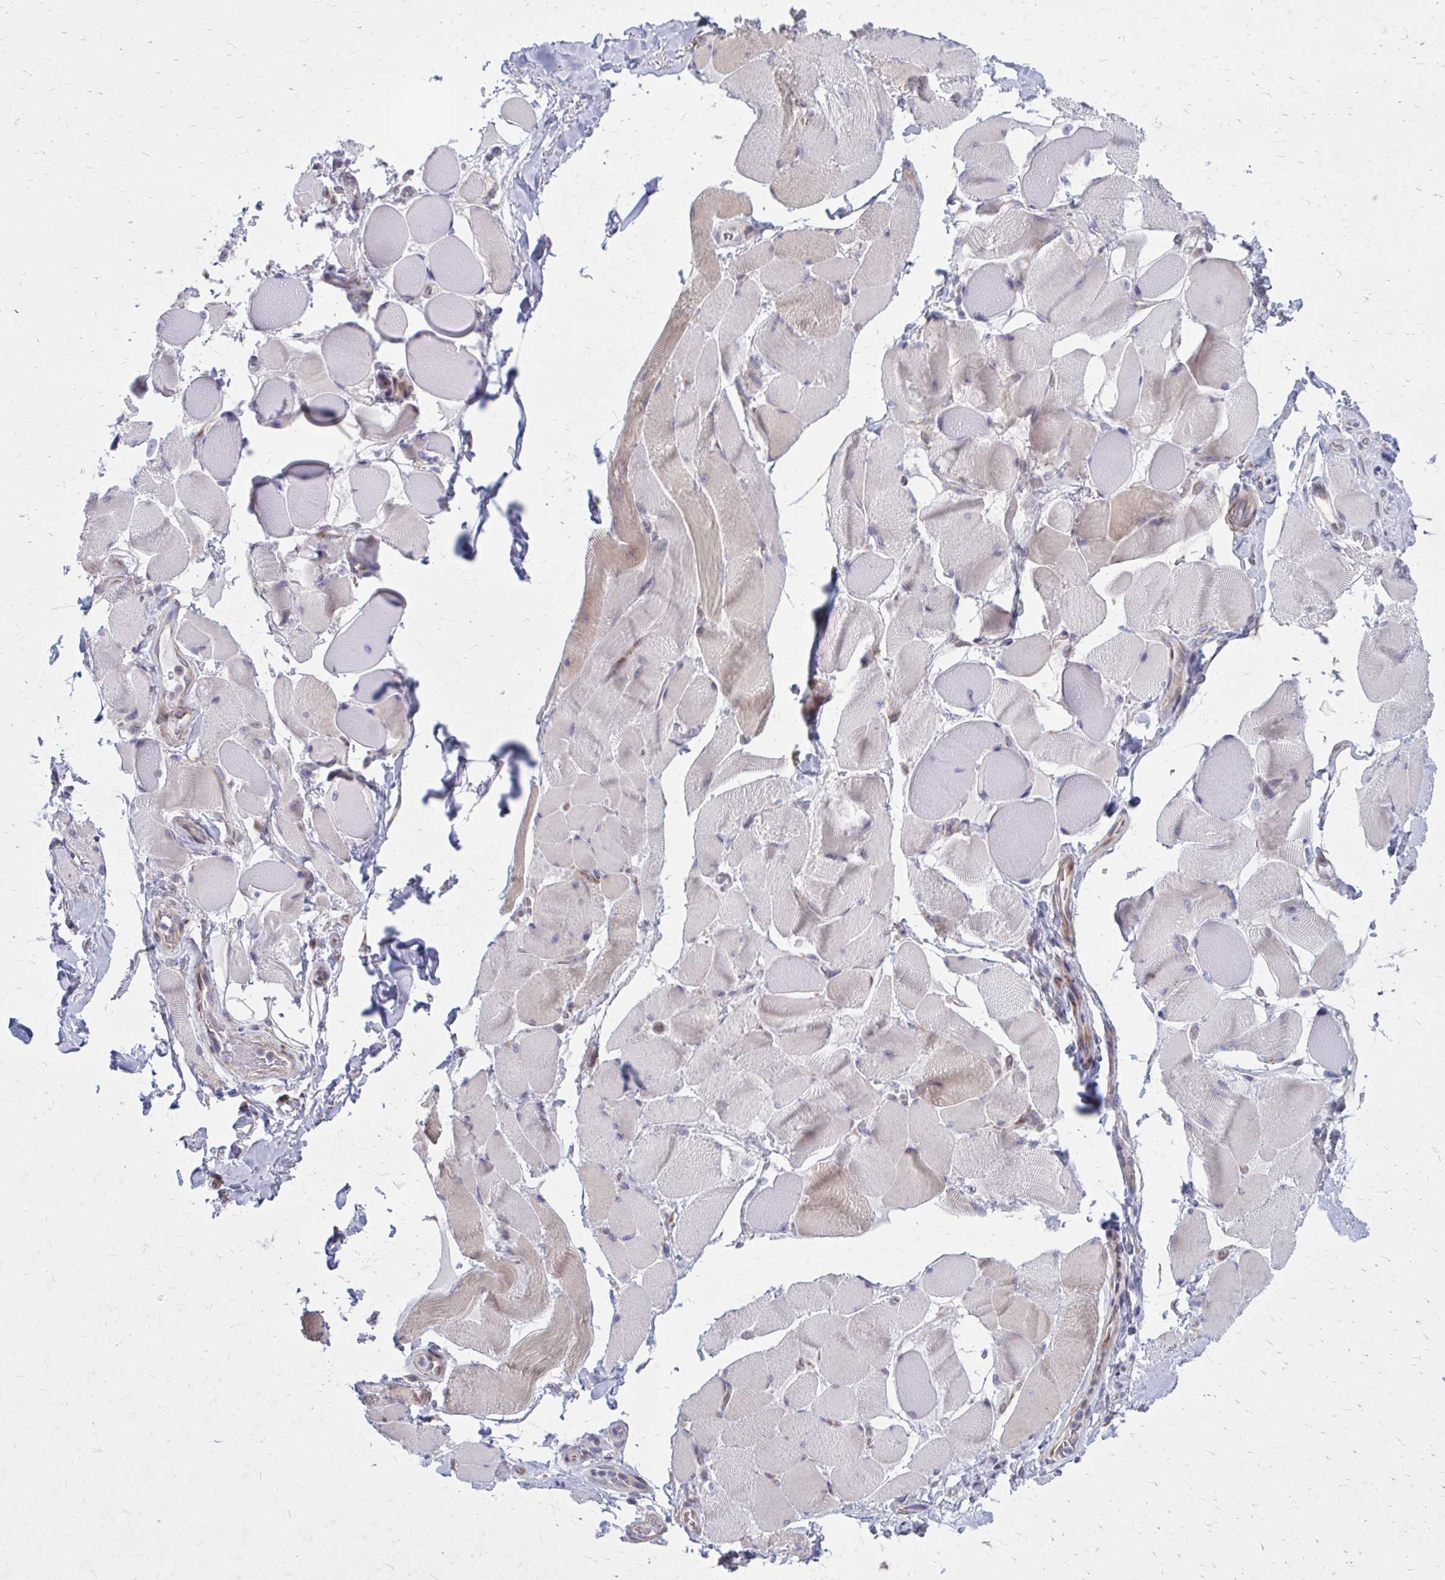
{"staining": {"intensity": "negative", "quantity": "none", "location": "none"}, "tissue": "skeletal muscle", "cell_type": "Myocytes", "image_type": "normal", "snomed": [{"axis": "morphology", "description": "Normal tissue, NOS"}, {"axis": "topography", "description": "Skeletal muscle"}, {"axis": "topography", "description": "Anal"}, {"axis": "topography", "description": "Peripheral nerve tissue"}], "caption": "The micrograph exhibits no staining of myocytes in normal skeletal muscle.", "gene": "GIGYF2", "patient": {"sex": "male", "age": 53}}